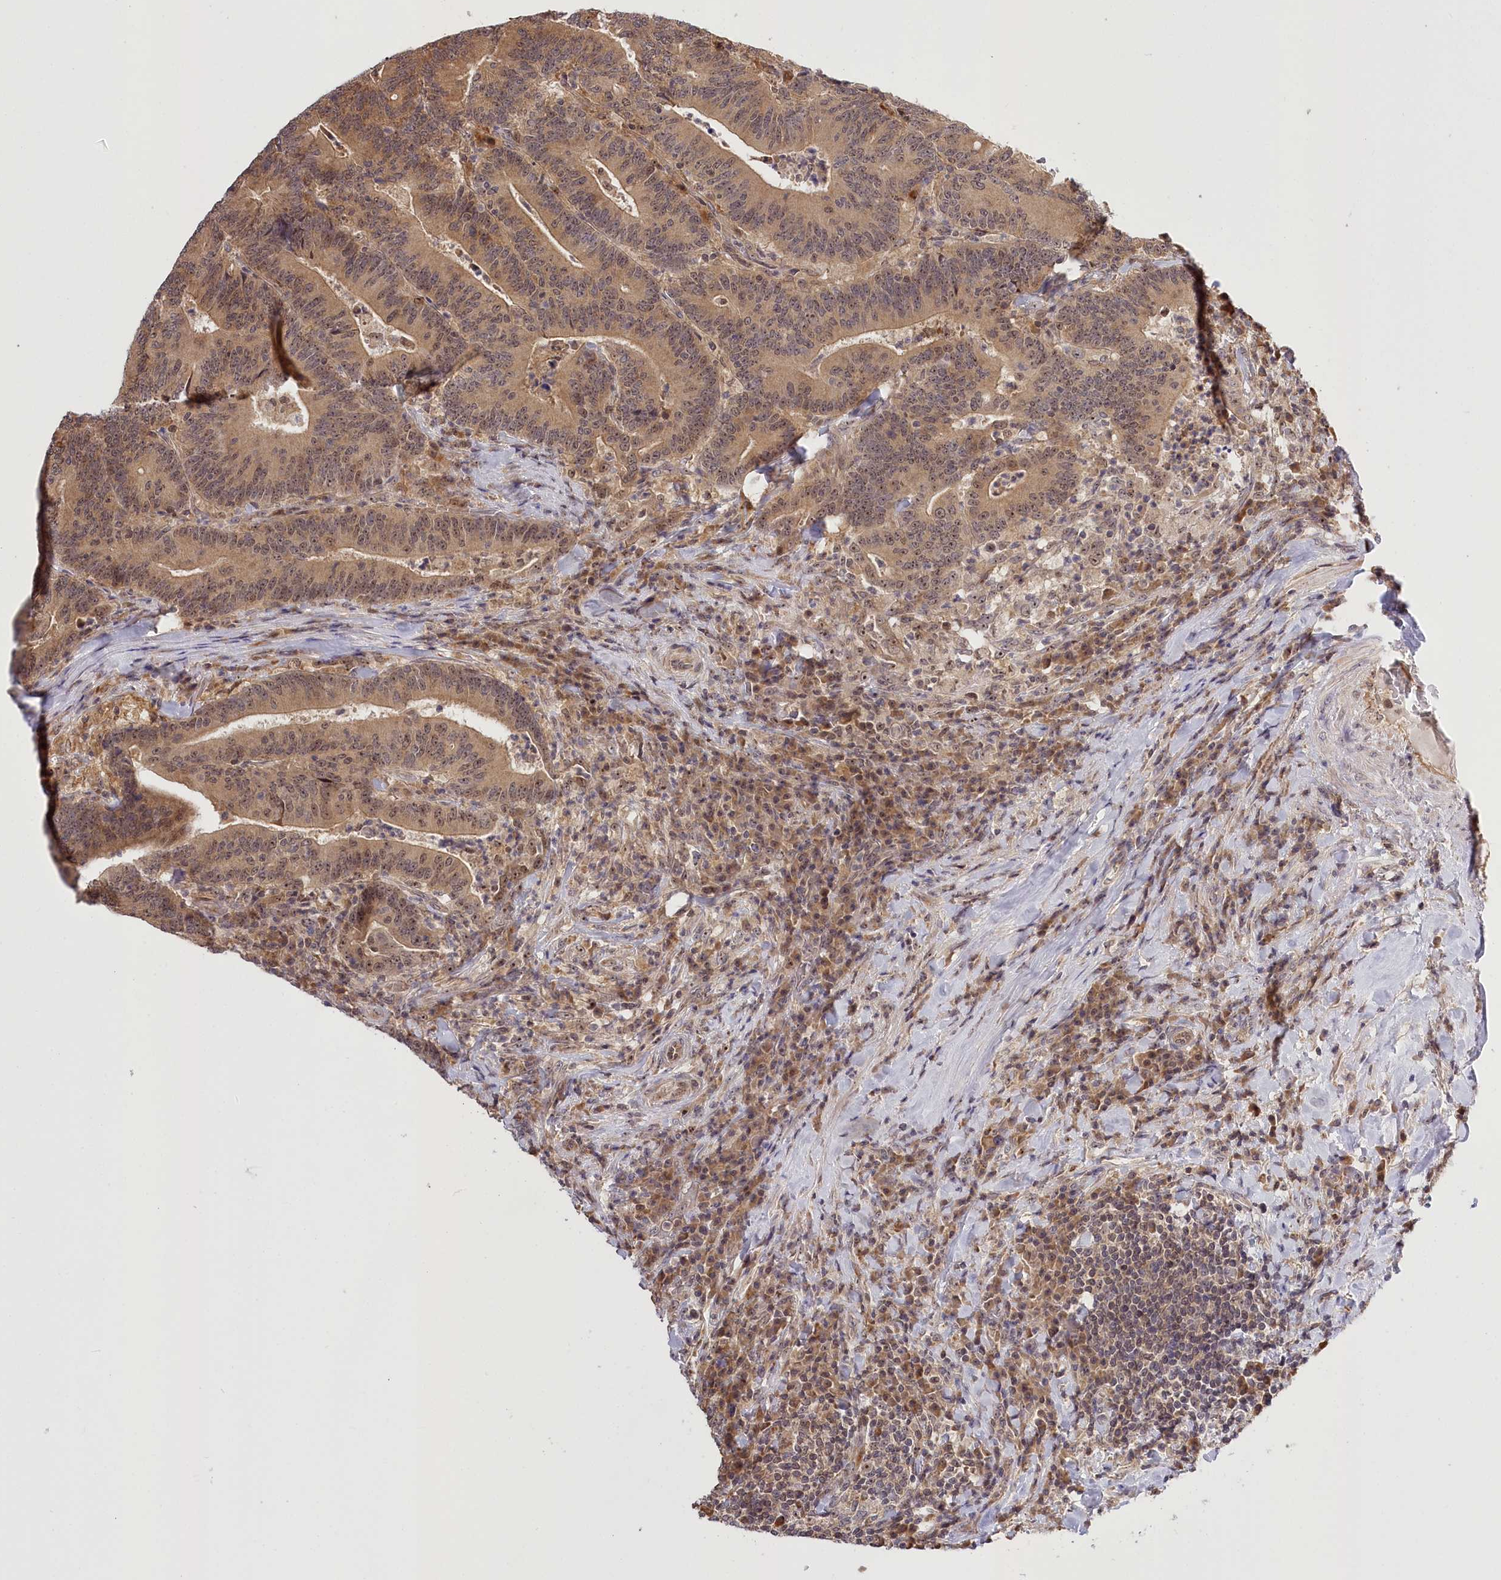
{"staining": {"intensity": "moderate", "quantity": ">75%", "location": "cytoplasmic/membranous,nuclear"}, "tissue": "colorectal cancer", "cell_type": "Tumor cells", "image_type": "cancer", "snomed": [{"axis": "morphology", "description": "Adenocarcinoma, NOS"}, {"axis": "topography", "description": "Colon"}], "caption": "Moderate cytoplasmic/membranous and nuclear protein positivity is identified in approximately >75% of tumor cells in adenocarcinoma (colorectal).", "gene": "SERGEF", "patient": {"sex": "female", "age": 66}}